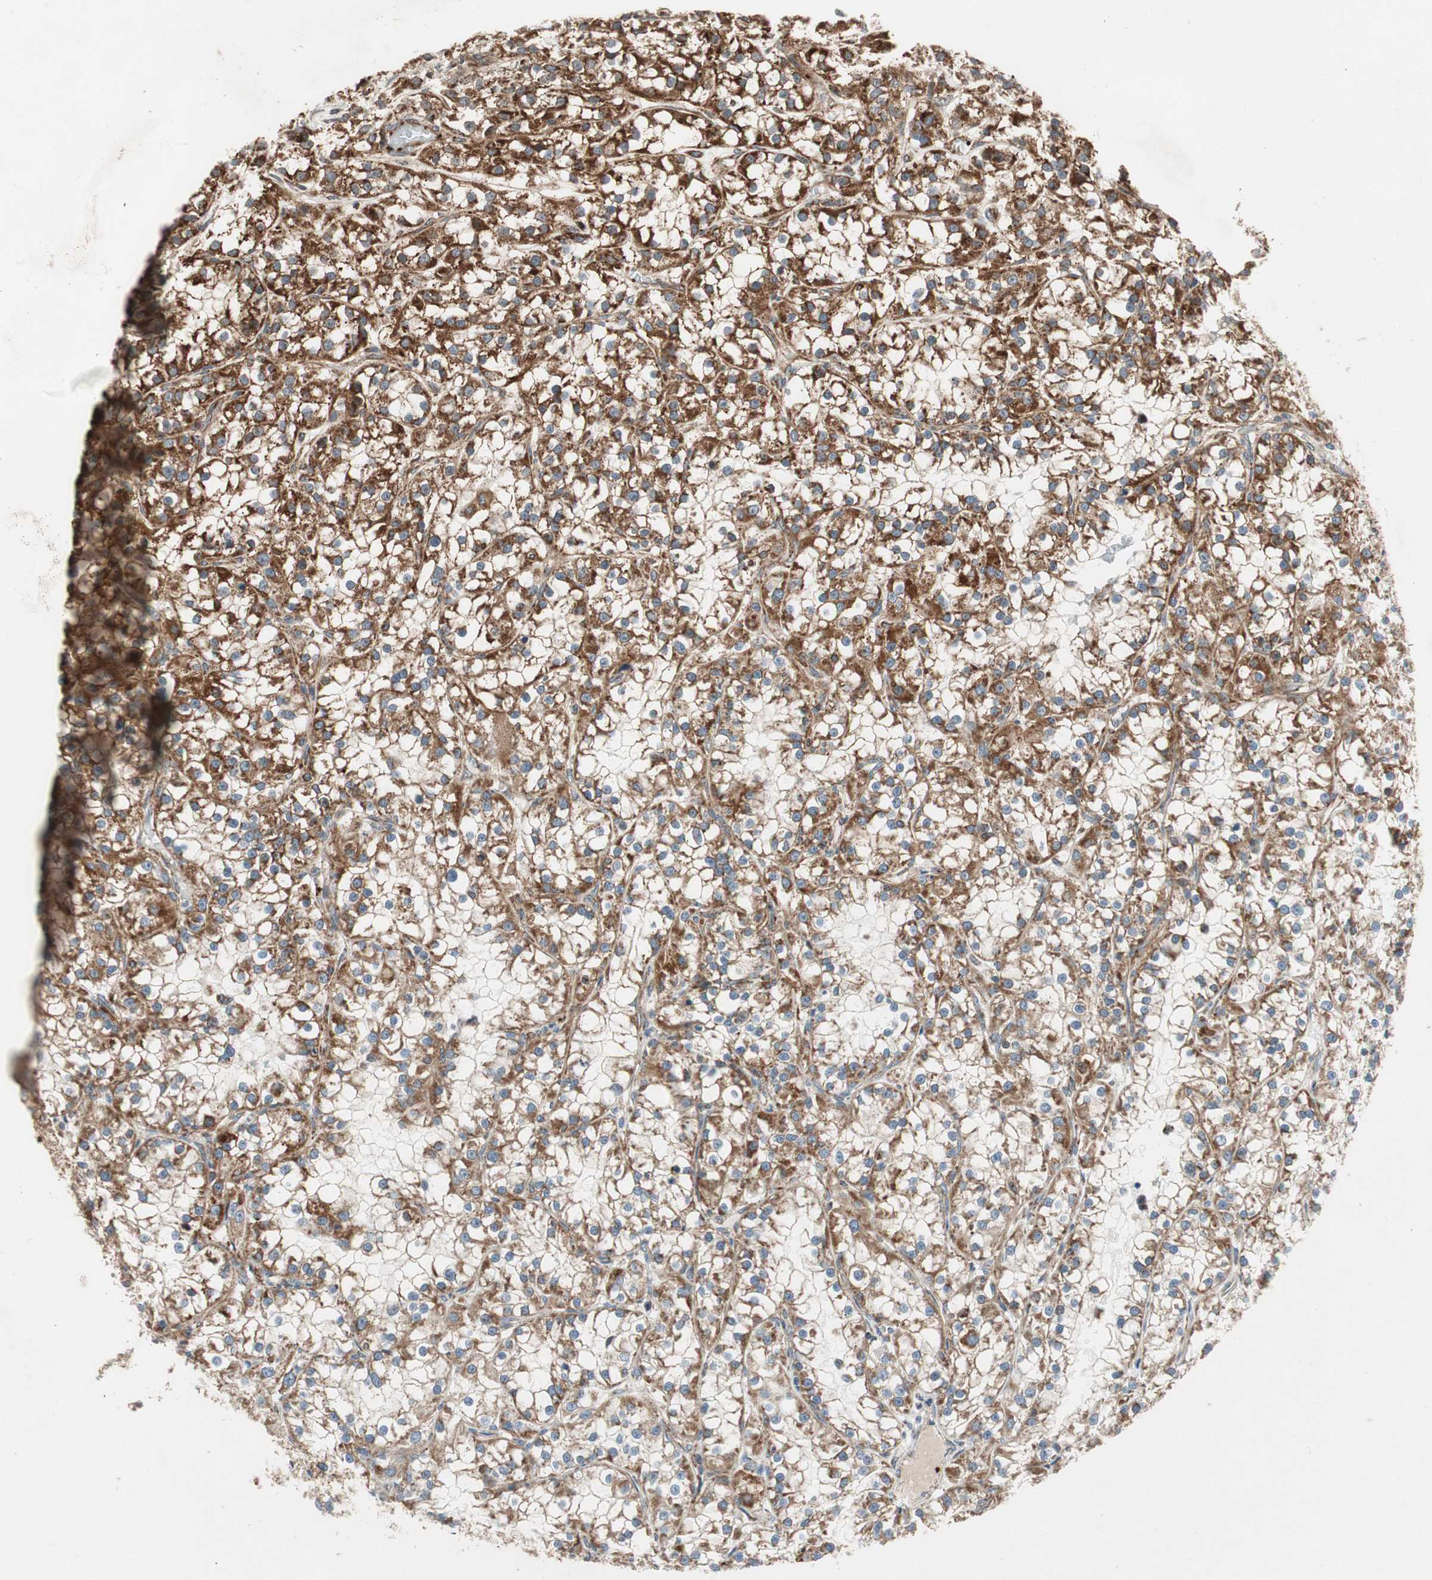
{"staining": {"intensity": "strong", "quantity": ">75%", "location": "cytoplasmic/membranous"}, "tissue": "renal cancer", "cell_type": "Tumor cells", "image_type": "cancer", "snomed": [{"axis": "morphology", "description": "Adenocarcinoma, NOS"}, {"axis": "topography", "description": "Kidney"}], "caption": "Renal adenocarcinoma tissue displays strong cytoplasmic/membranous expression in approximately >75% of tumor cells", "gene": "AKAP1", "patient": {"sex": "female", "age": 52}}